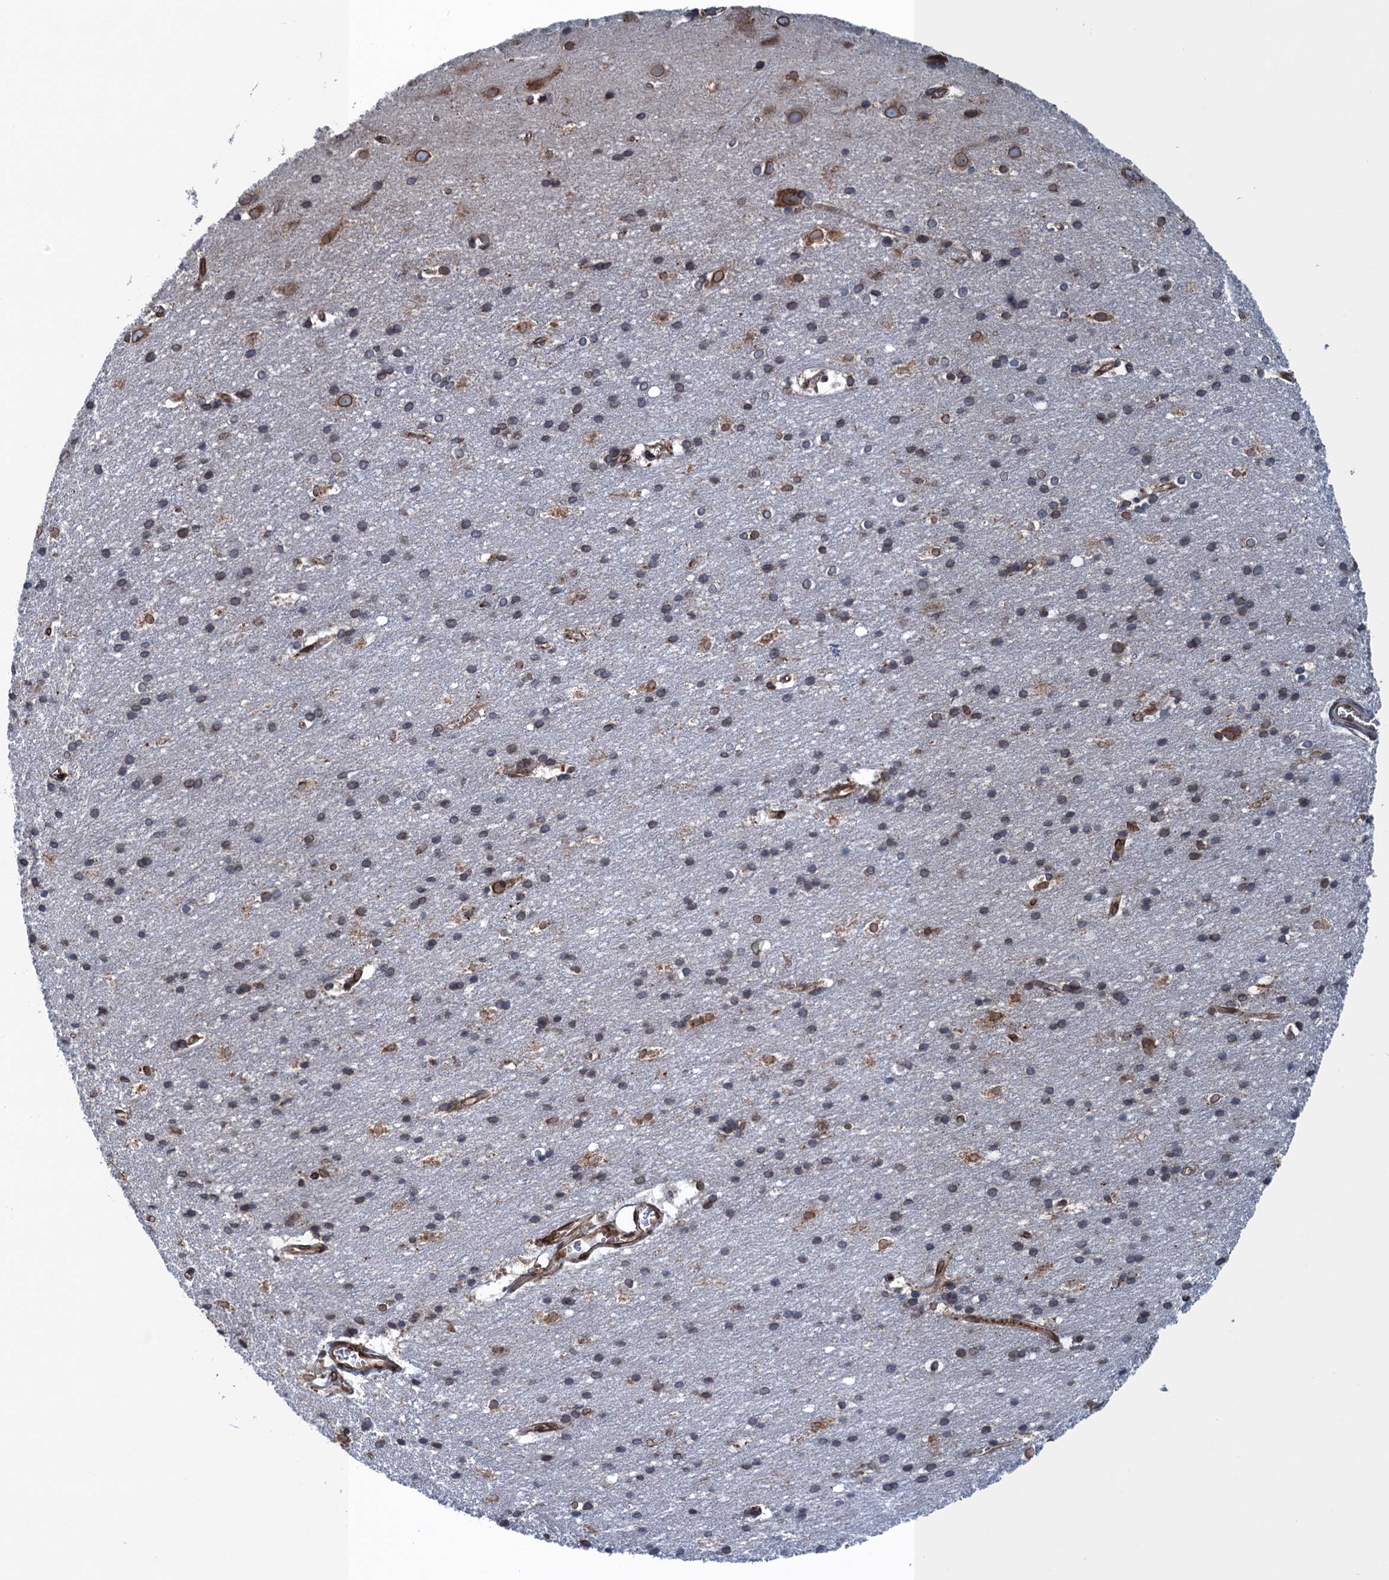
{"staining": {"intensity": "strong", "quantity": ">75%", "location": "cytoplasmic/membranous"}, "tissue": "cerebral cortex", "cell_type": "Endothelial cells", "image_type": "normal", "snomed": [{"axis": "morphology", "description": "Normal tissue, NOS"}, {"axis": "topography", "description": "Cerebral cortex"}], "caption": "A high-resolution micrograph shows IHC staining of unremarkable cerebral cortex, which shows strong cytoplasmic/membranous expression in about >75% of endothelial cells.", "gene": "TMEM205", "patient": {"sex": "male", "age": 54}}